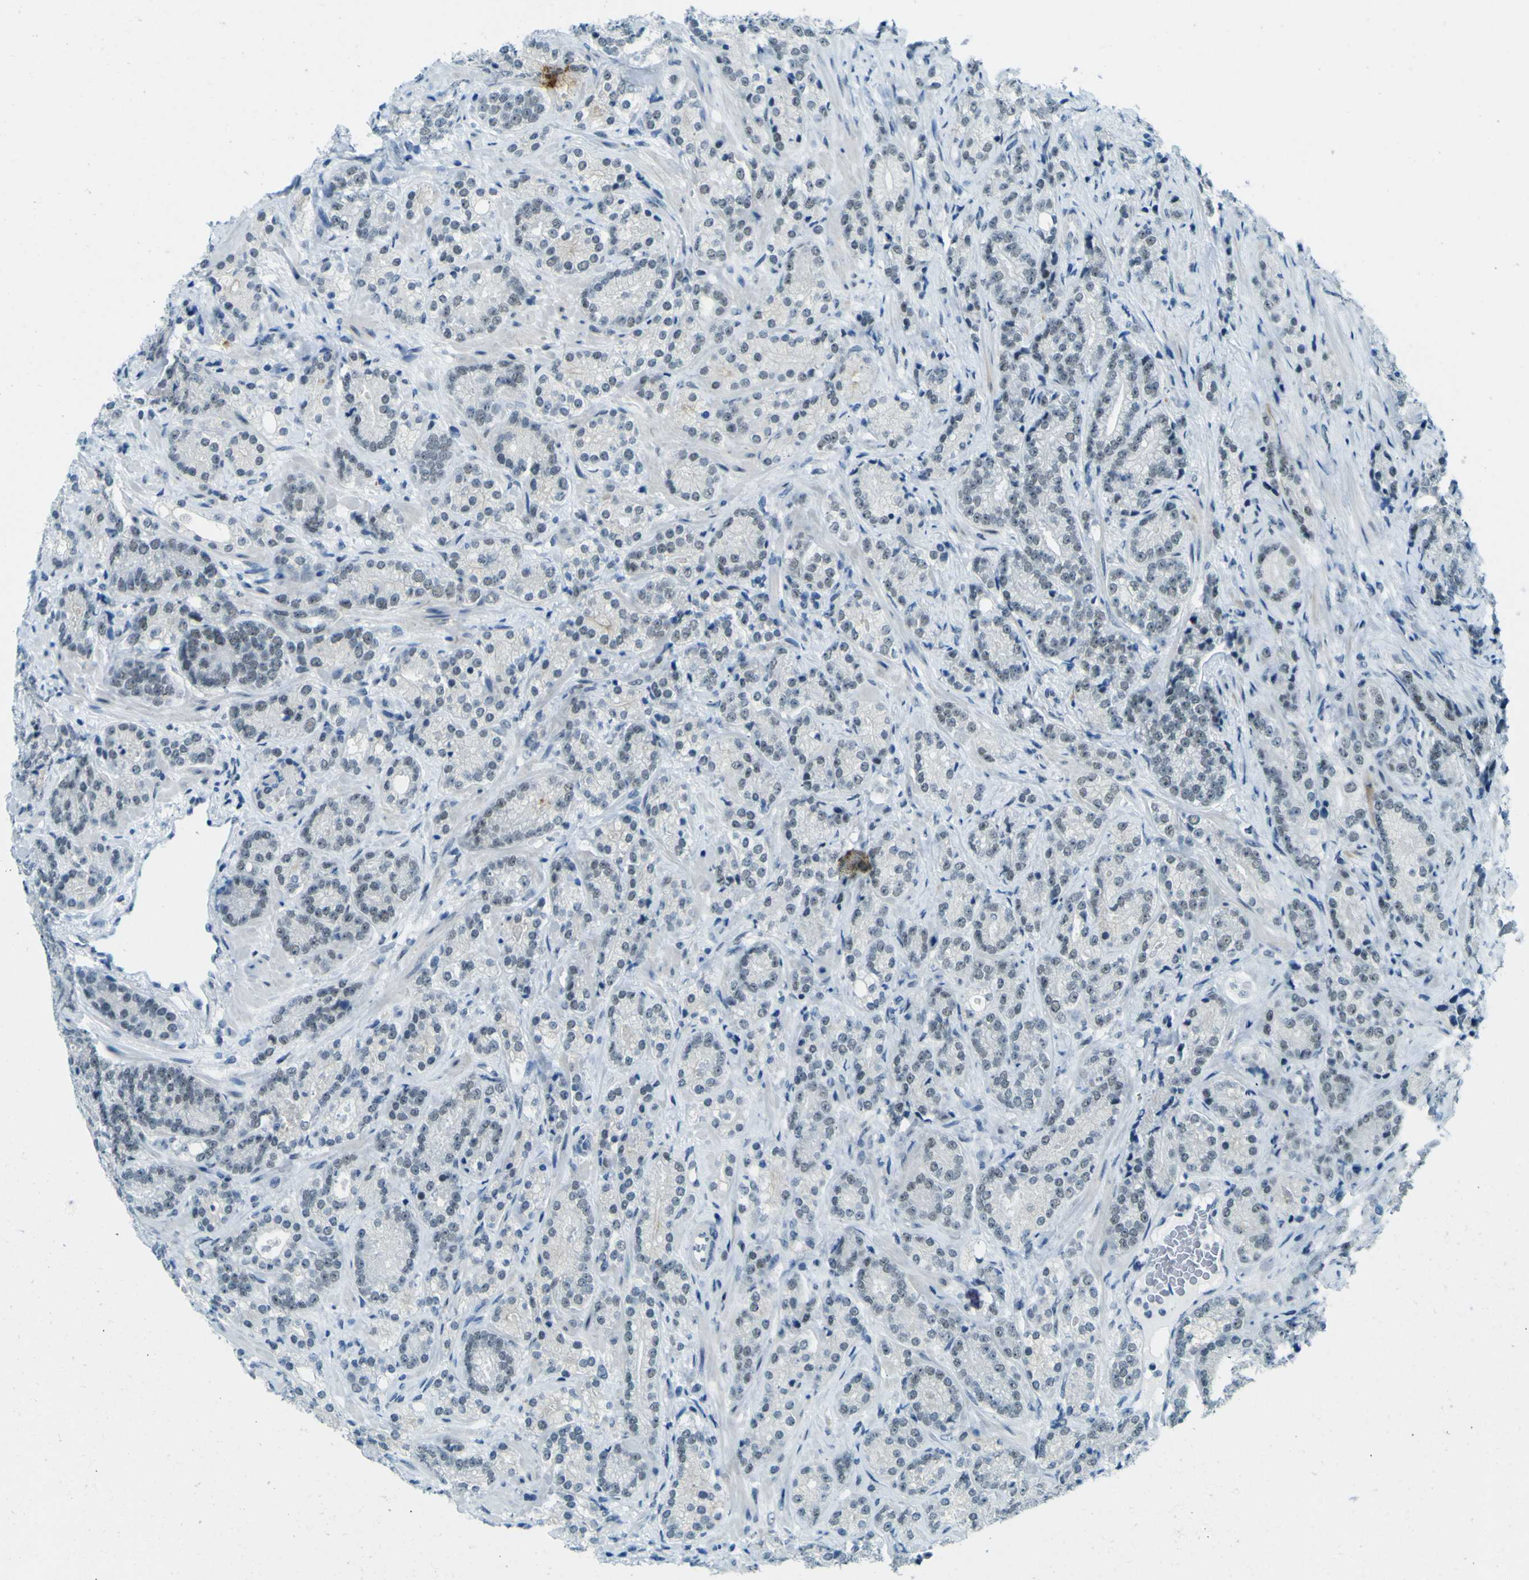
{"staining": {"intensity": "negative", "quantity": "none", "location": "none"}, "tissue": "prostate cancer", "cell_type": "Tumor cells", "image_type": "cancer", "snomed": [{"axis": "morphology", "description": "Adenocarcinoma, High grade"}, {"axis": "topography", "description": "Prostate"}], "caption": "DAB immunohistochemical staining of human prostate cancer (adenocarcinoma (high-grade)) demonstrates no significant expression in tumor cells.", "gene": "CEBPG", "patient": {"sex": "male", "age": 61}}